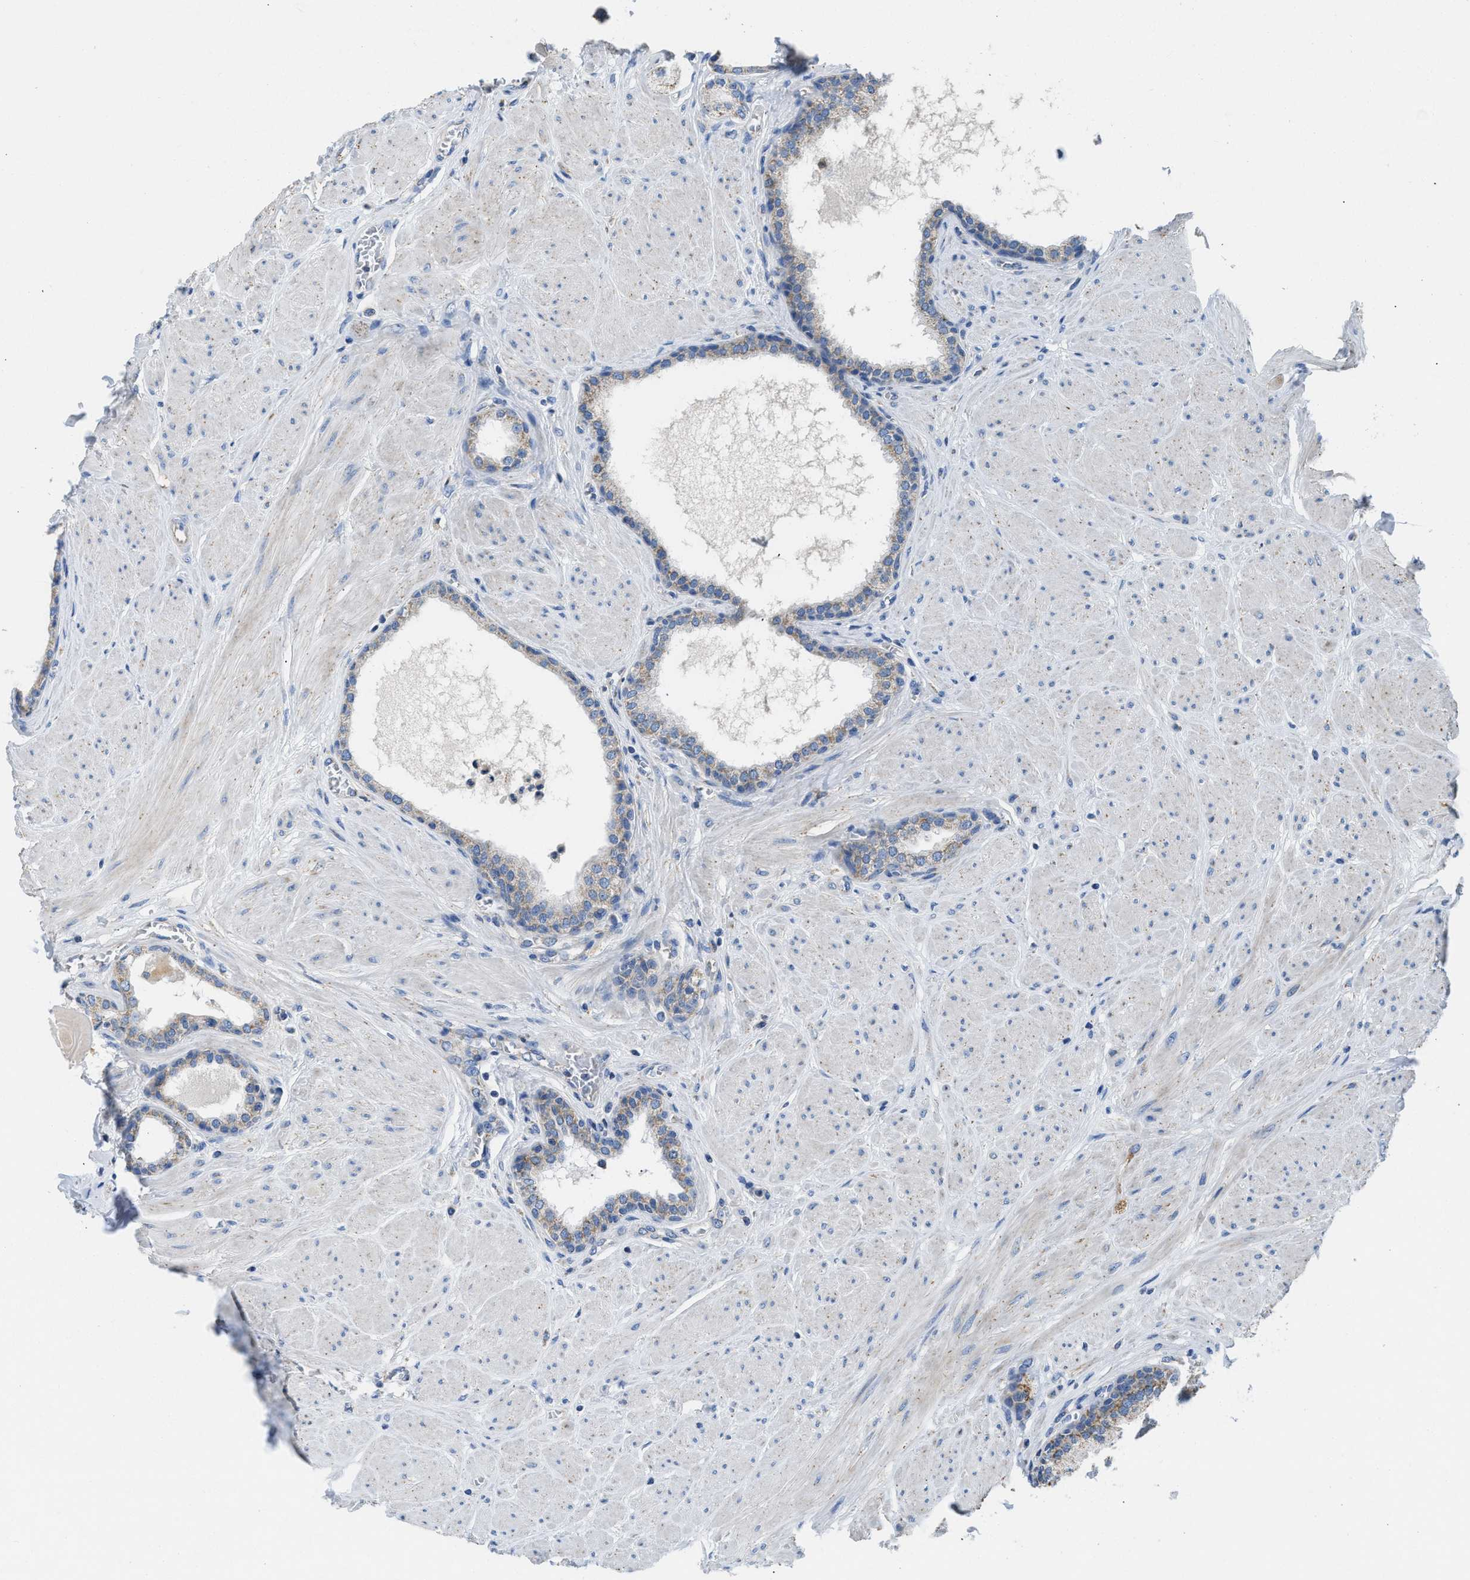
{"staining": {"intensity": "weak", "quantity": "<25%", "location": "cytoplasmic/membranous"}, "tissue": "prostate", "cell_type": "Glandular cells", "image_type": "normal", "snomed": [{"axis": "morphology", "description": "Normal tissue, NOS"}, {"axis": "topography", "description": "Prostate"}], "caption": "Micrograph shows no protein positivity in glandular cells of normal prostate.", "gene": "SLC25A13", "patient": {"sex": "male", "age": 51}}